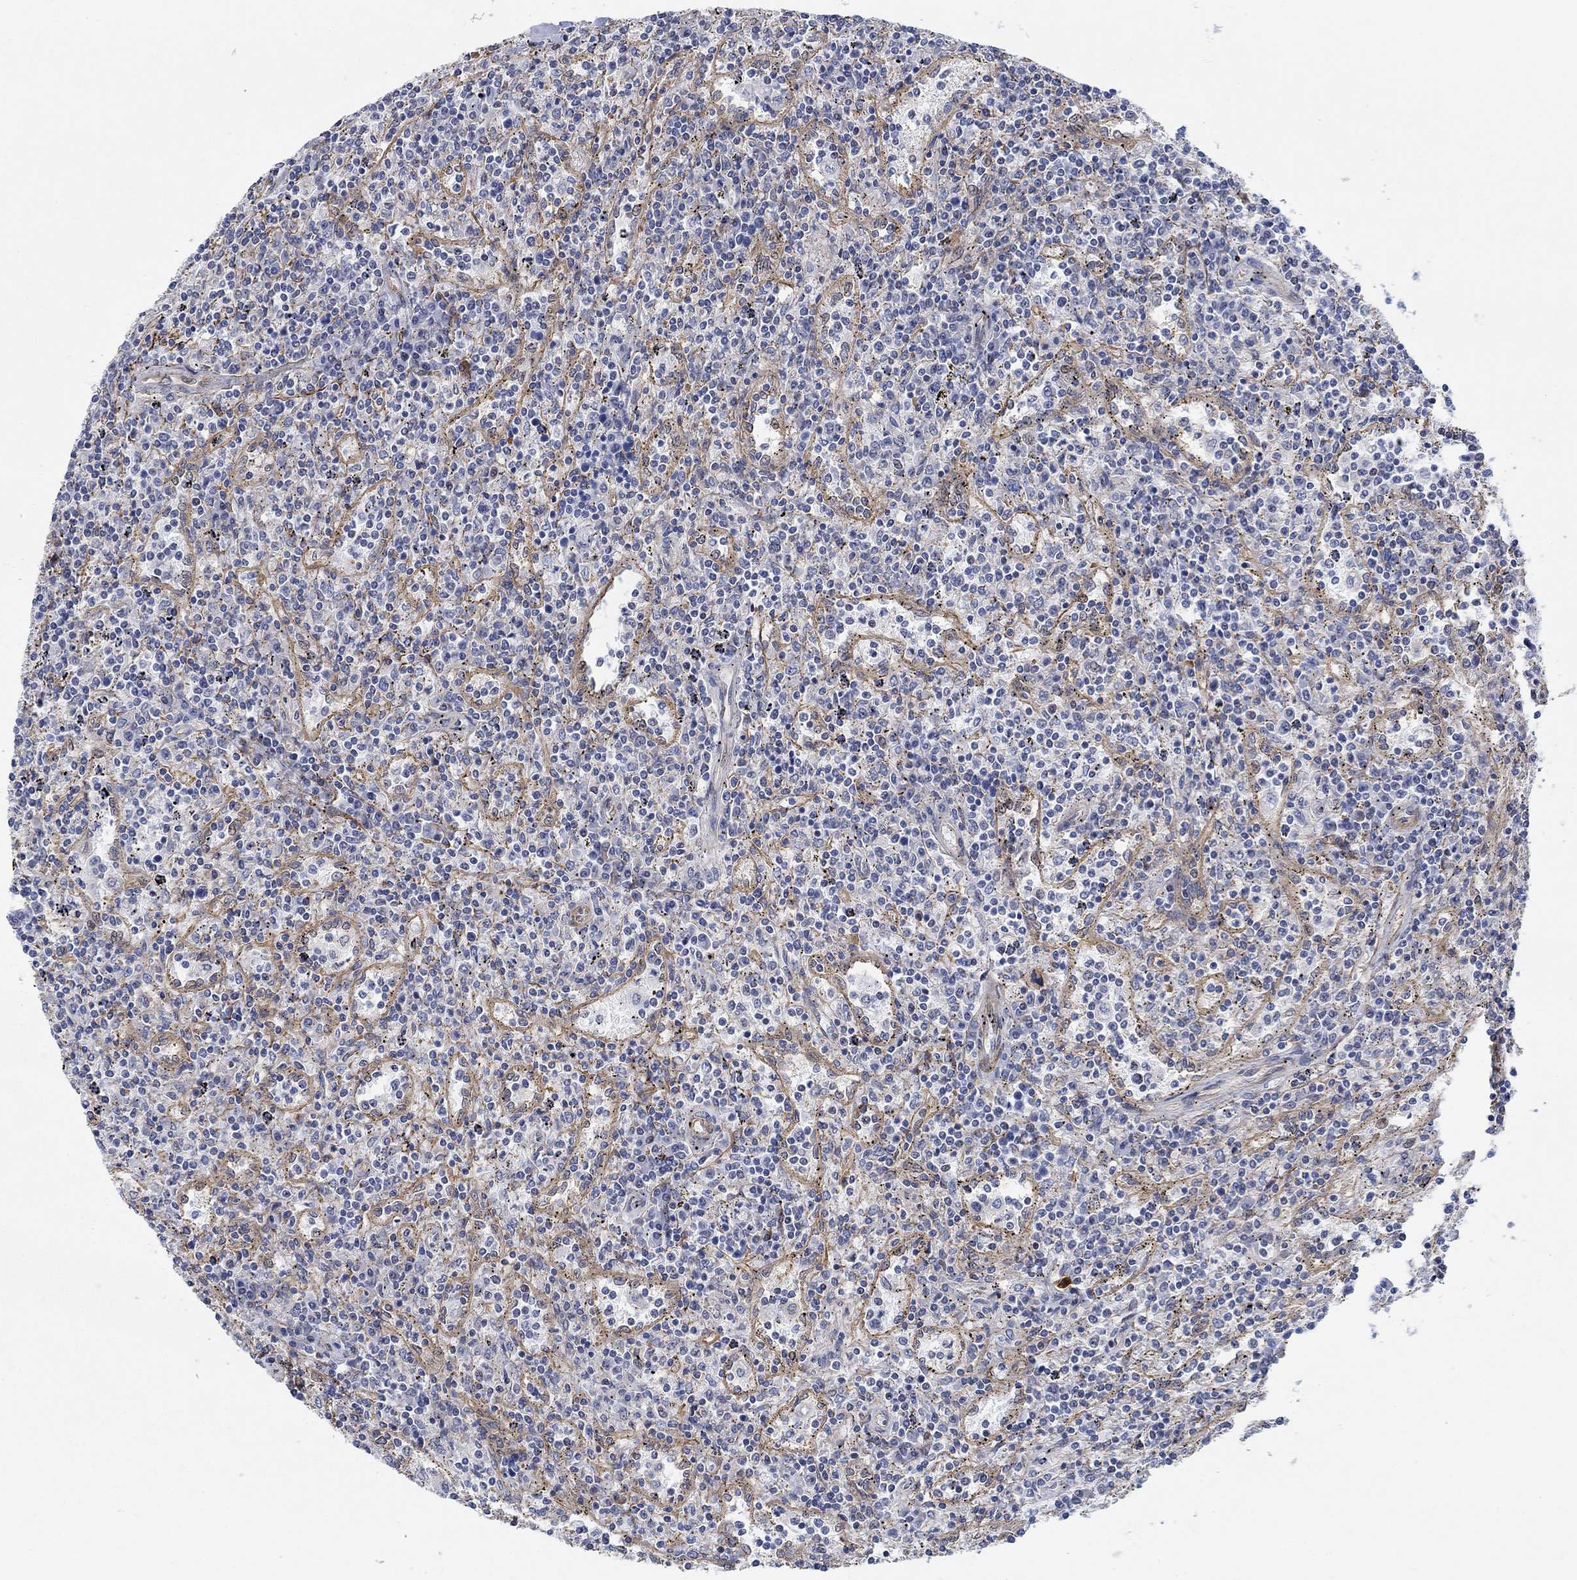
{"staining": {"intensity": "negative", "quantity": "none", "location": "none"}, "tissue": "lymphoma", "cell_type": "Tumor cells", "image_type": "cancer", "snomed": [{"axis": "morphology", "description": "Malignant lymphoma, non-Hodgkin's type, Low grade"}, {"axis": "topography", "description": "Lymph node"}], "caption": "The photomicrograph shows no staining of tumor cells in malignant lymphoma, non-Hodgkin's type (low-grade).", "gene": "KCNH8", "patient": {"sex": "male", "age": 52}}